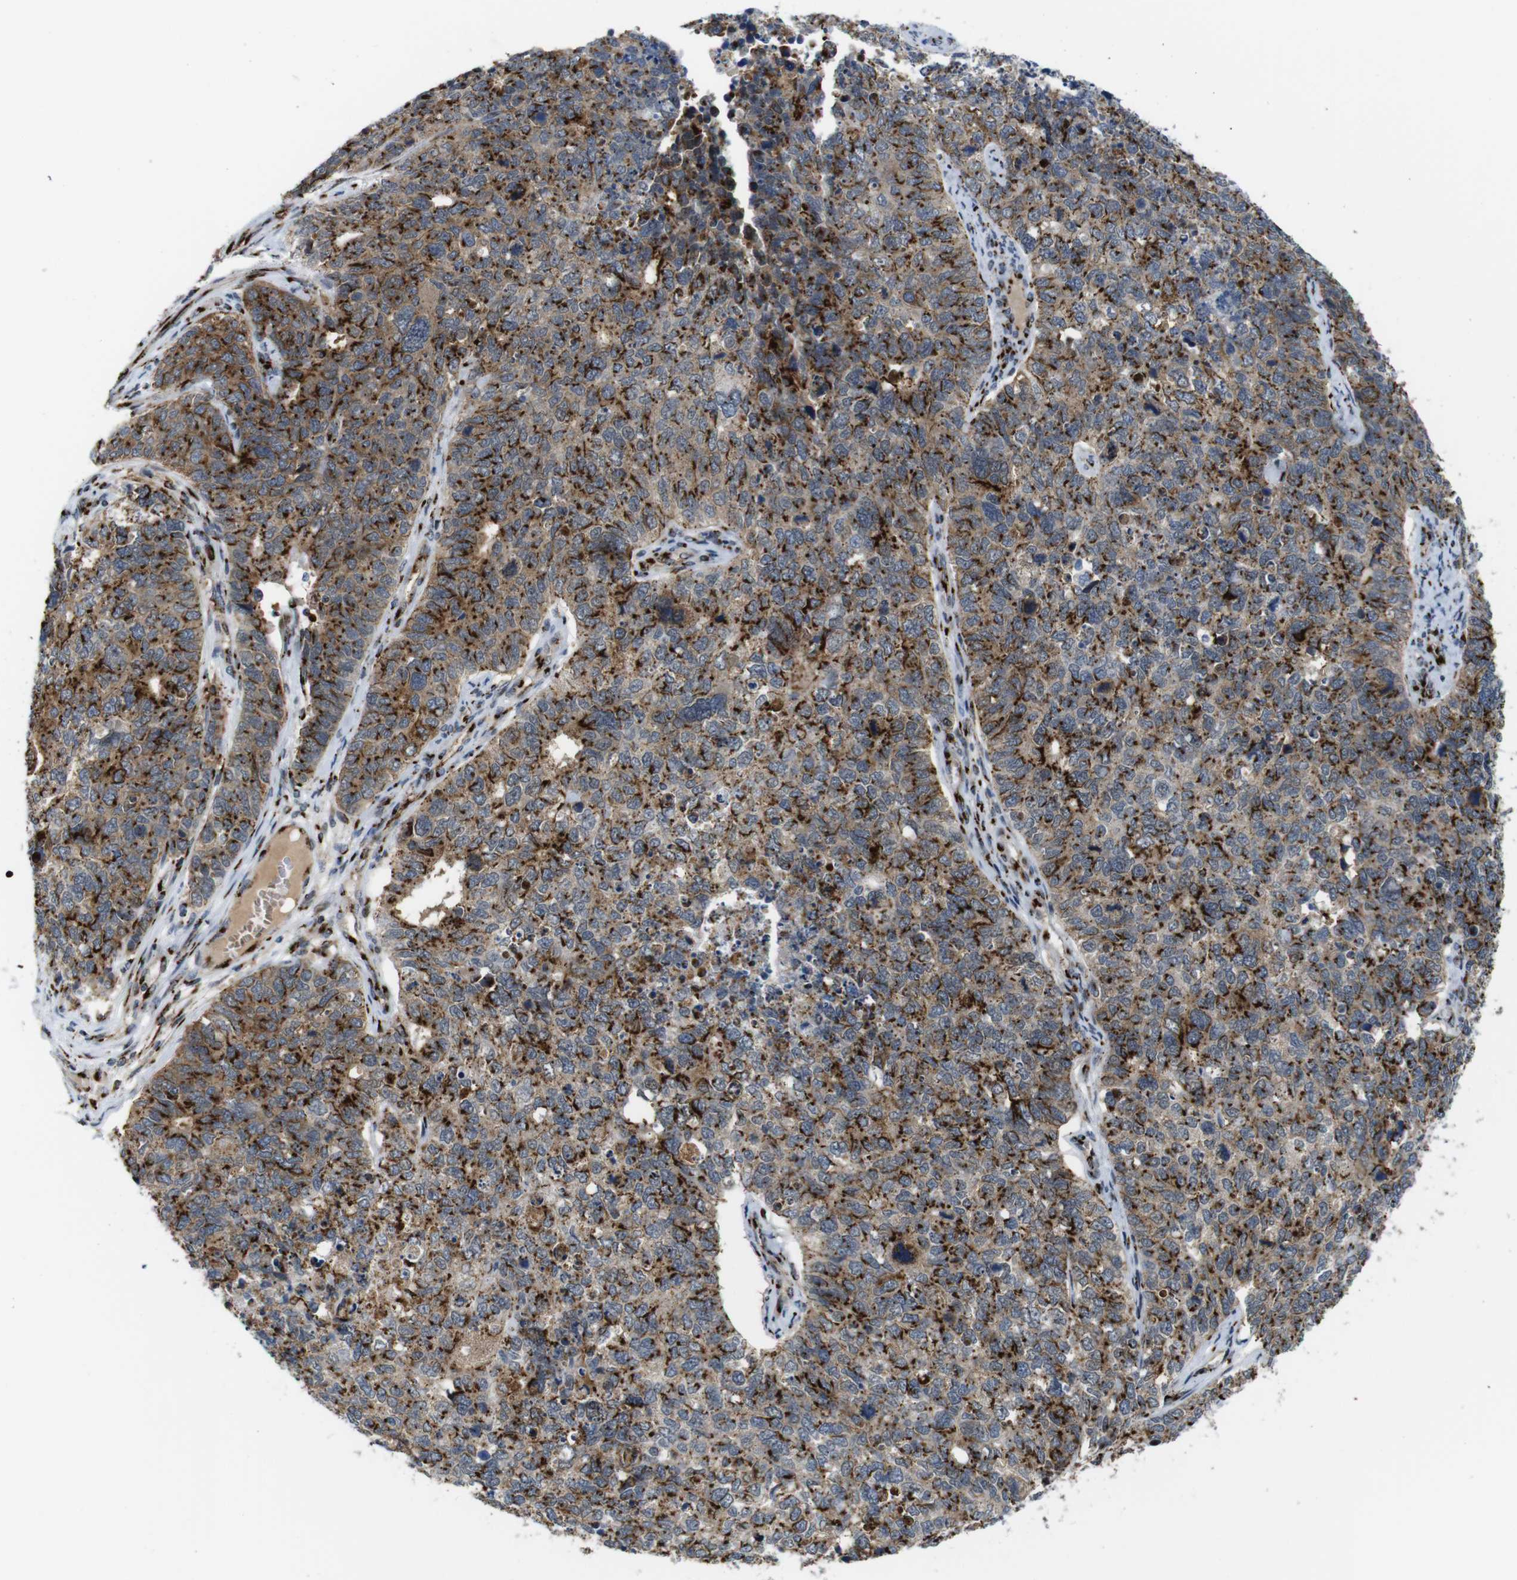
{"staining": {"intensity": "strong", "quantity": ">75%", "location": "cytoplasmic/membranous"}, "tissue": "cervical cancer", "cell_type": "Tumor cells", "image_type": "cancer", "snomed": [{"axis": "morphology", "description": "Squamous cell carcinoma, NOS"}, {"axis": "topography", "description": "Cervix"}], "caption": "Protein staining demonstrates strong cytoplasmic/membranous staining in about >75% of tumor cells in cervical cancer.", "gene": "TGOLN2", "patient": {"sex": "female", "age": 63}}